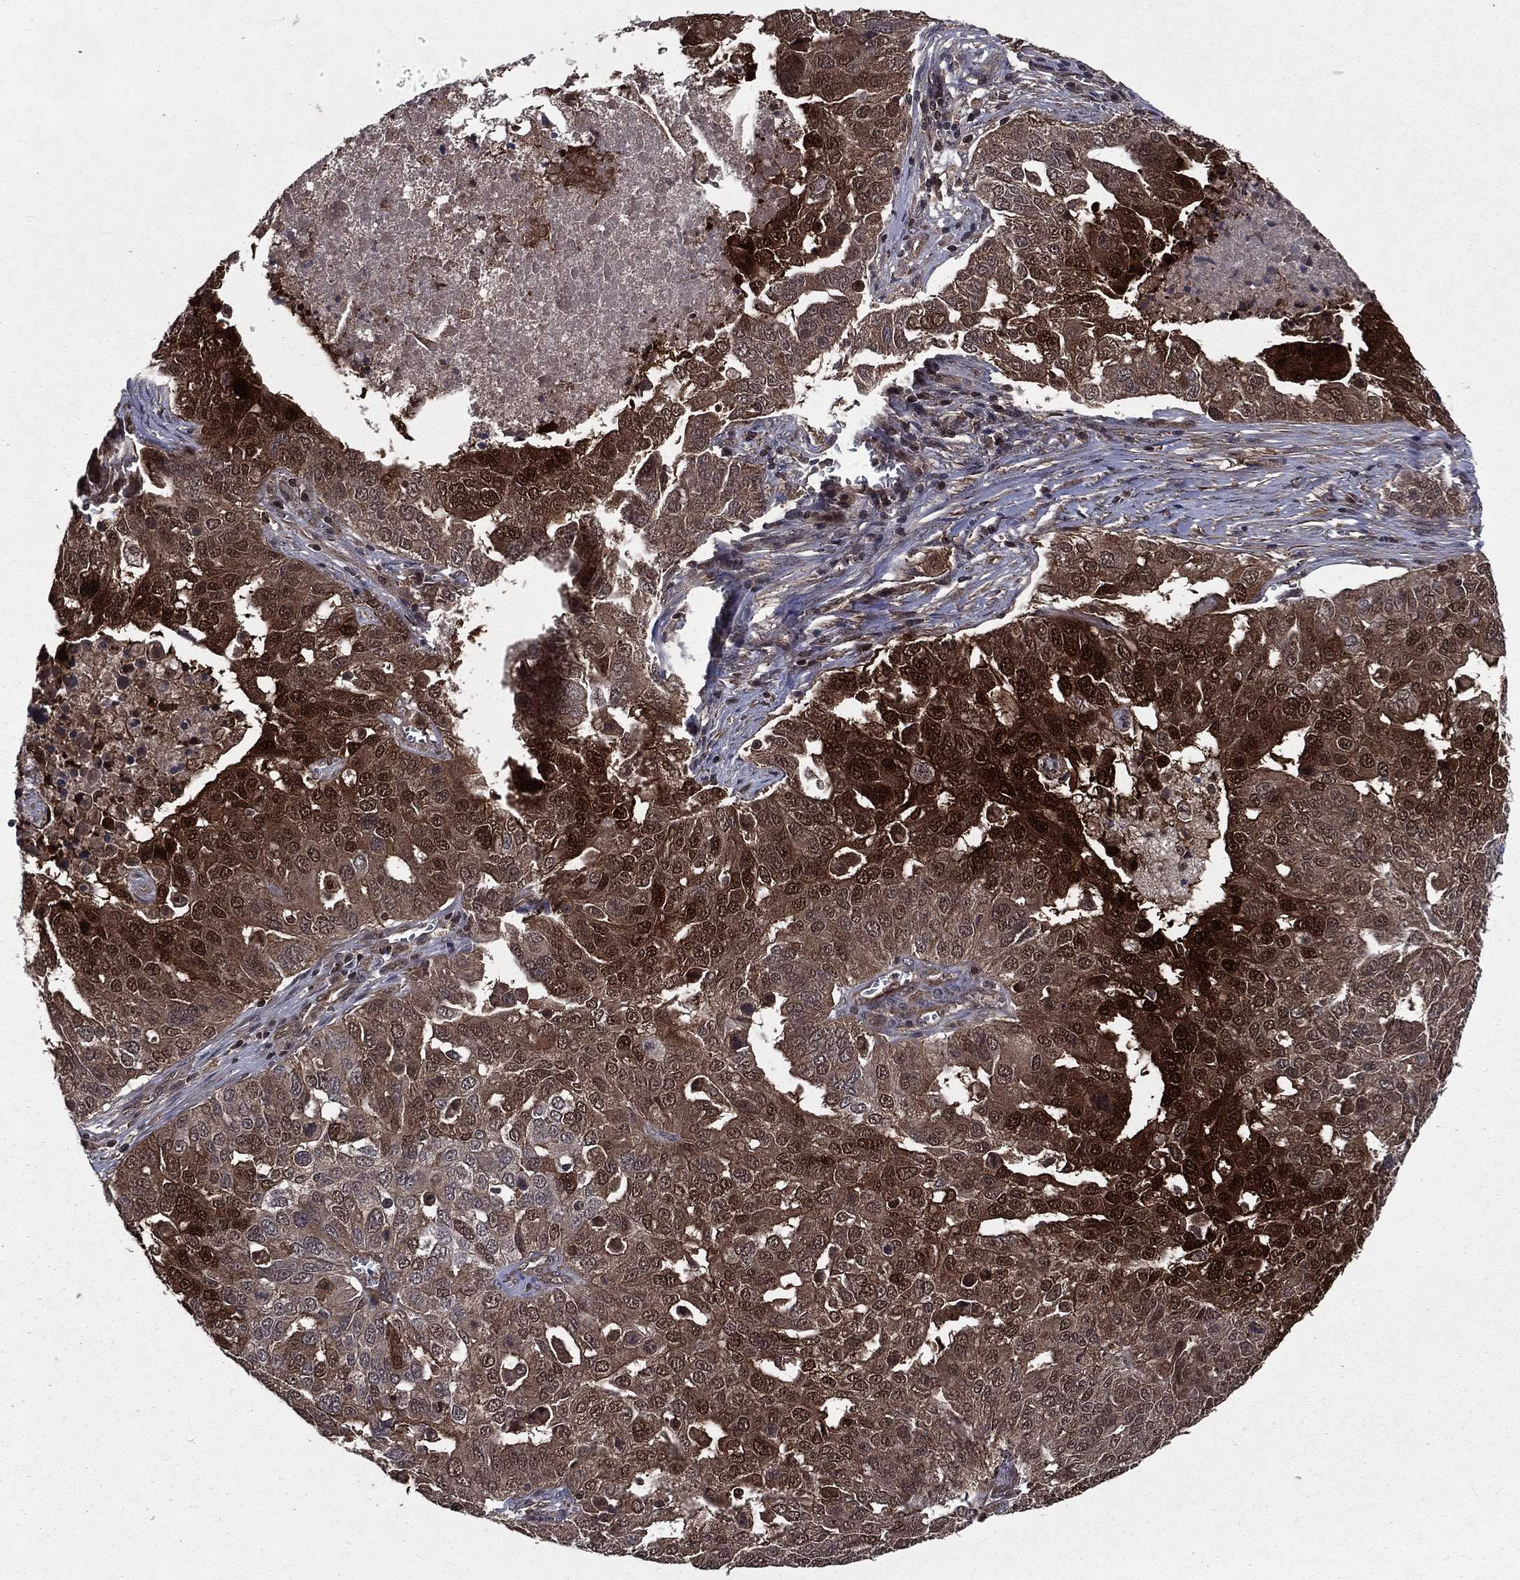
{"staining": {"intensity": "strong", "quantity": "25%-75%", "location": "cytoplasmic/membranous"}, "tissue": "ovarian cancer", "cell_type": "Tumor cells", "image_type": "cancer", "snomed": [{"axis": "morphology", "description": "Carcinoma, endometroid"}, {"axis": "topography", "description": "Soft tissue"}, {"axis": "topography", "description": "Ovary"}], "caption": "Immunohistochemical staining of human ovarian cancer reveals strong cytoplasmic/membranous protein positivity in approximately 25%-75% of tumor cells.", "gene": "FGD1", "patient": {"sex": "female", "age": 52}}